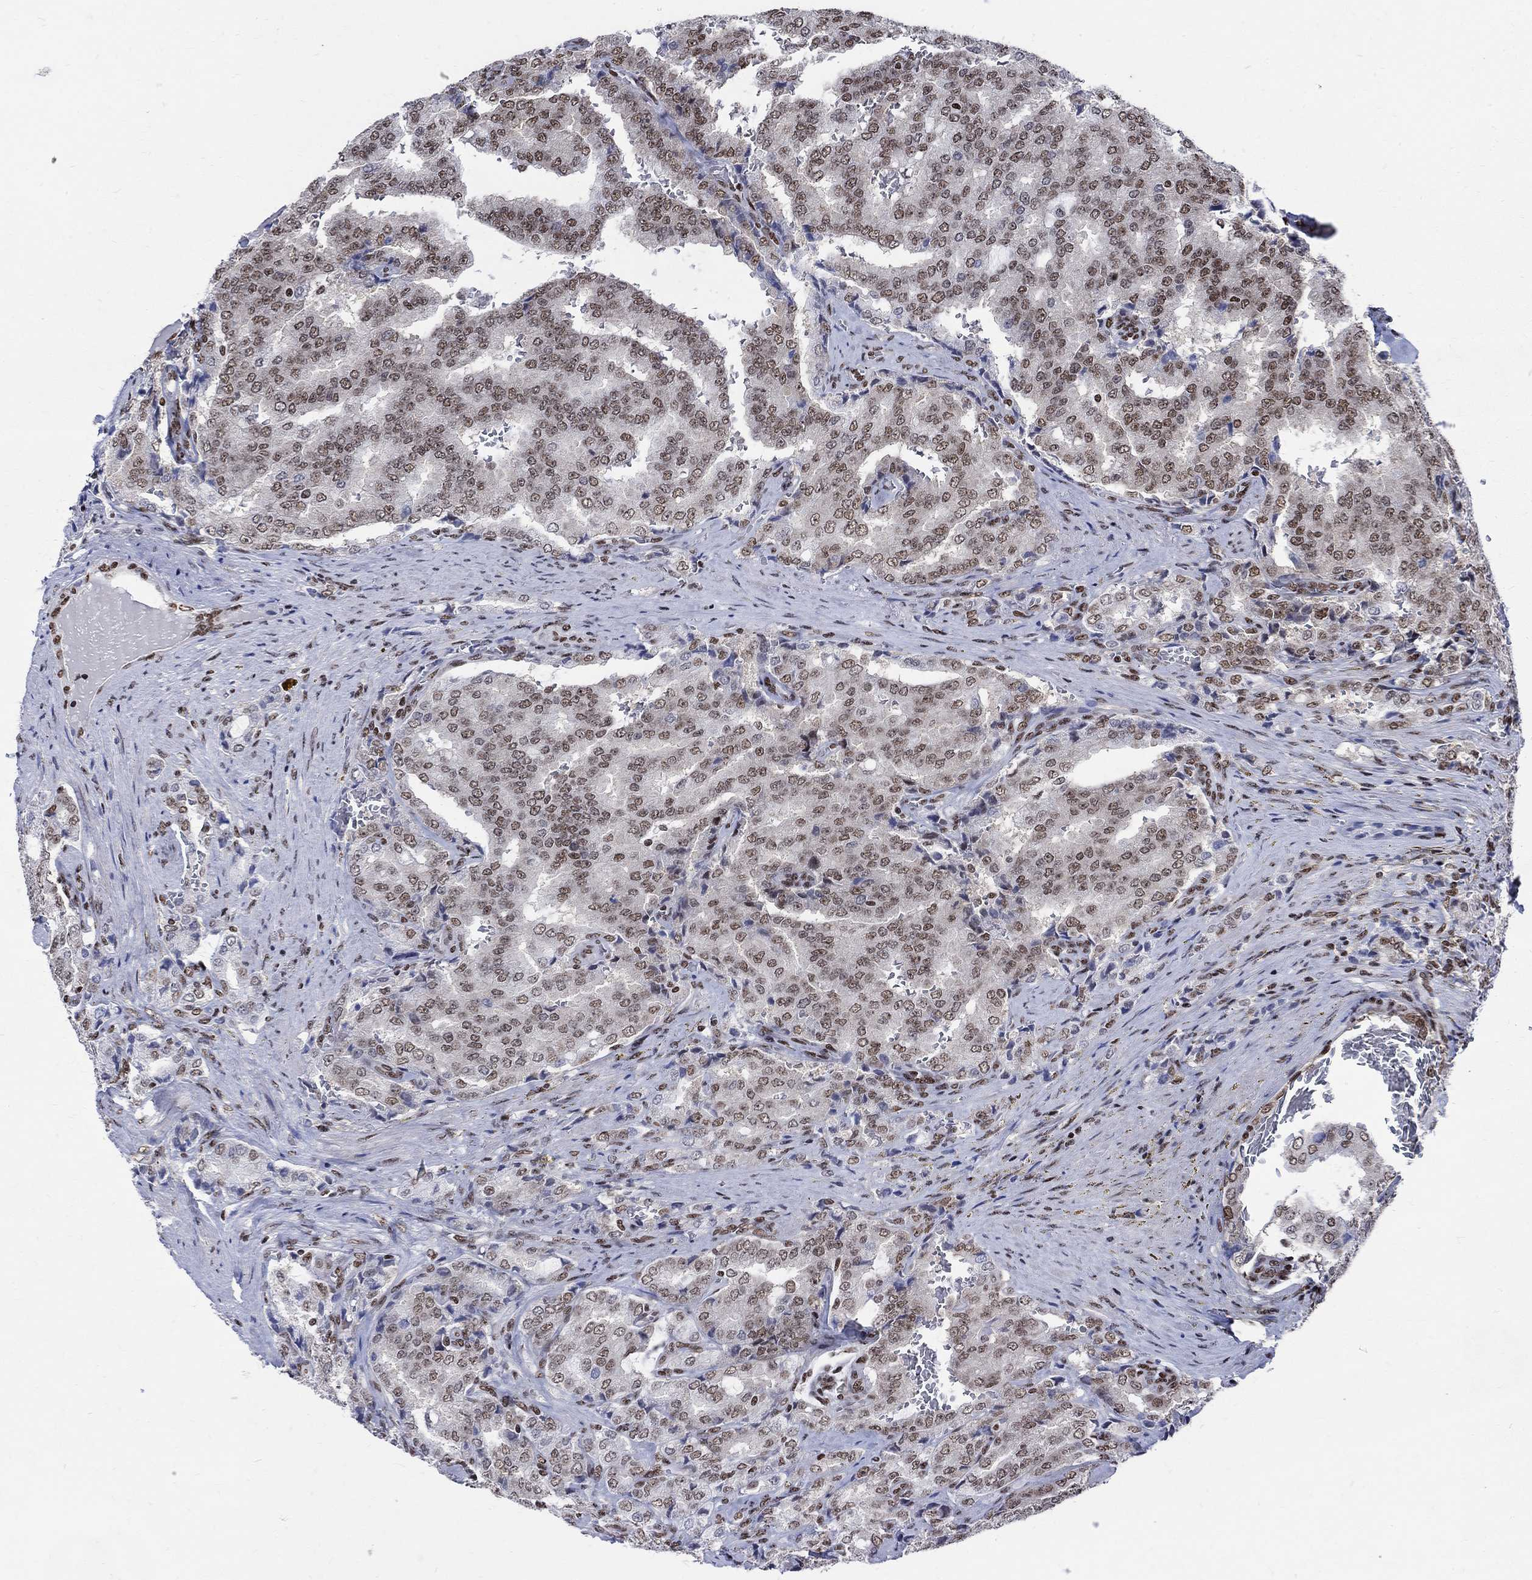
{"staining": {"intensity": "moderate", "quantity": "<25%", "location": "nuclear"}, "tissue": "prostate cancer", "cell_type": "Tumor cells", "image_type": "cancer", "snomed": [{"axis": "morphology", "description": "Adenocarcinoma, NOS"}, {"axis": "topography", "description": "Prostate"}], "caption": "Protein expression analysis of prostate adenocarcinoma exhibits moderate nuclear staining in approximately <25% of tumor cells. The protein of interest is shown in brown color, while the nuclei are stained blue.", "gene": "FBXO16", "patient": {"sex": "male", "age": 65}}